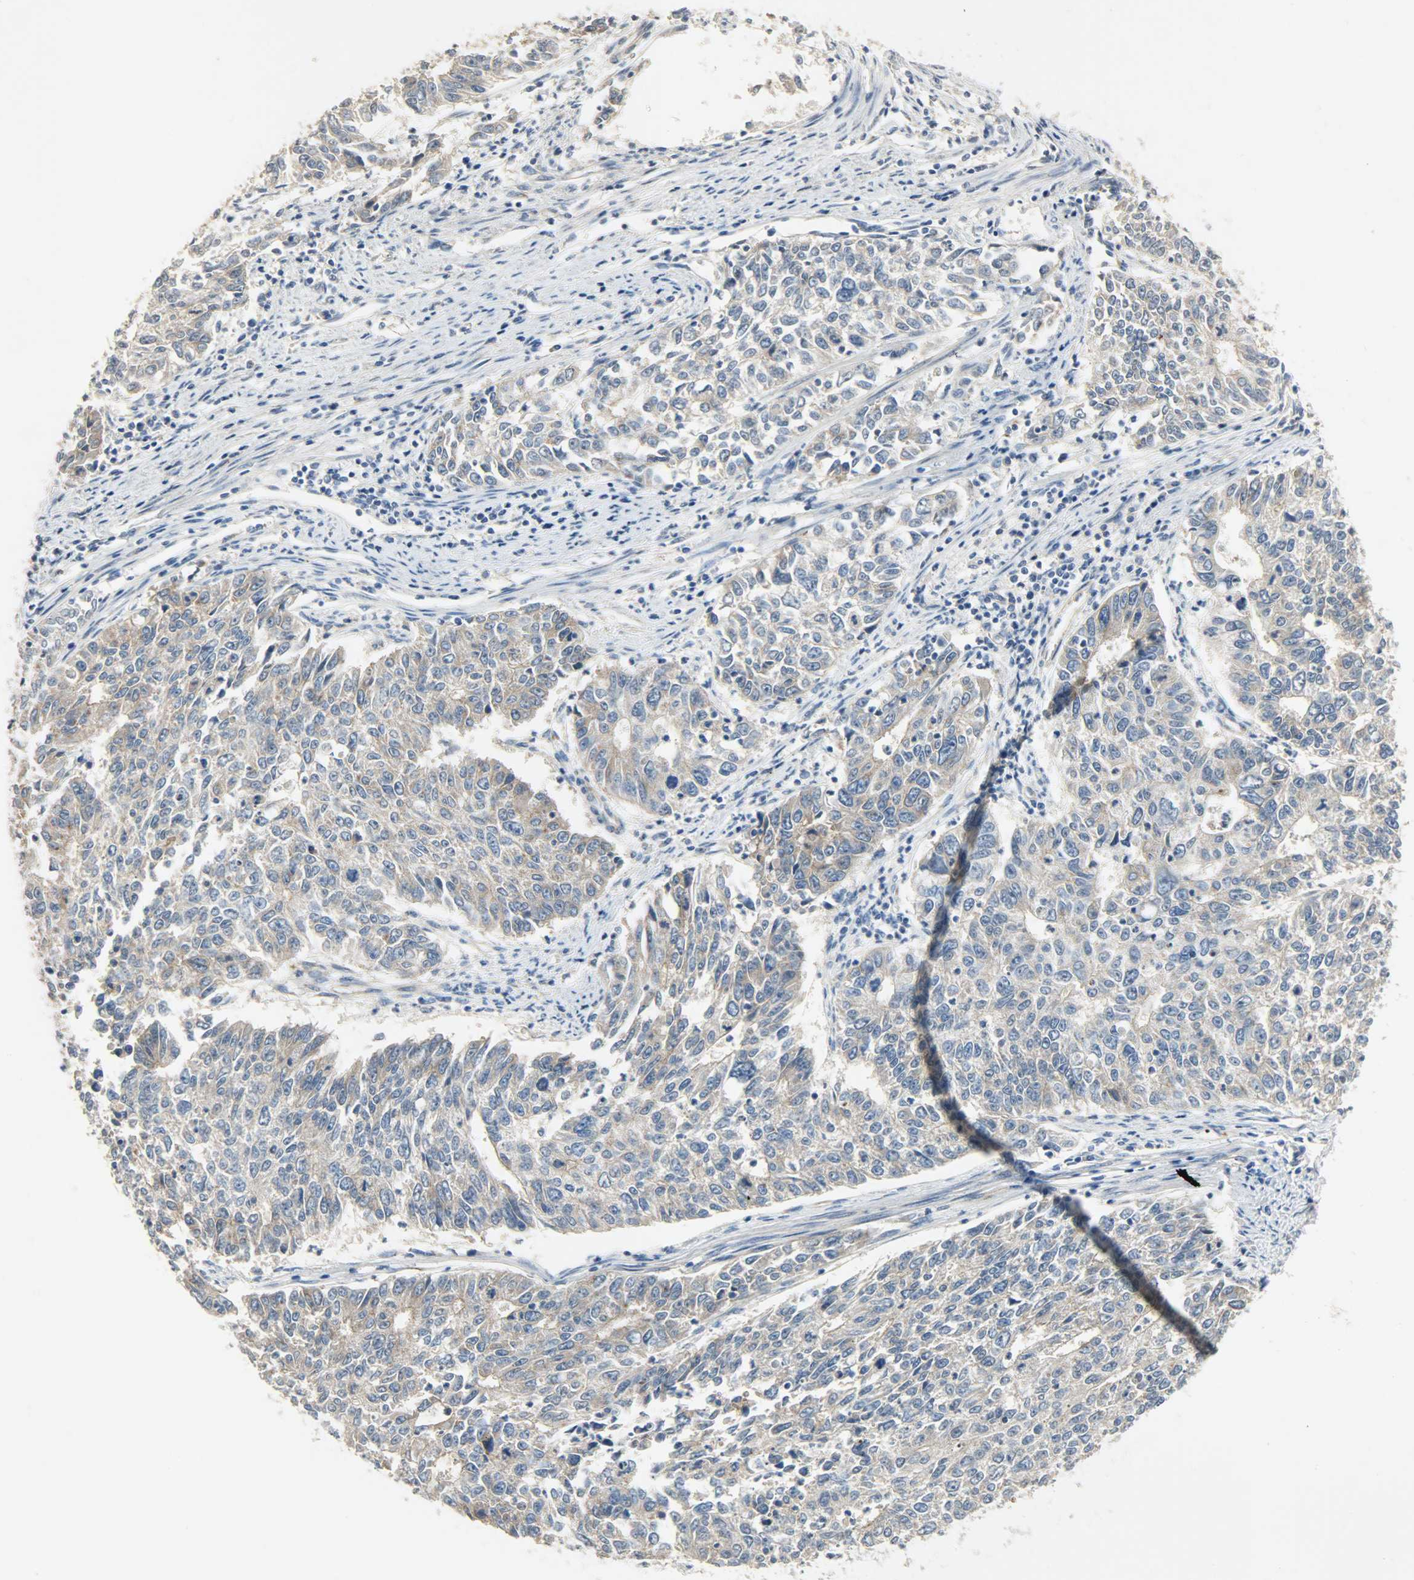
{"staining": {"intensity": "moderate", "quantity": ">75%", "location": "cytoplasmic/membranous"}, "tissue": "endometrial cancer", "cell_type": "Tumor cells", "image_type": "cancer", "snomed": [{"axis": "morphology", "description": "Adenocarcinoma, NOS"}, {"axis": "topography", "description": "Endometrium"}], "caption": "Immunohistochemical staining of endometrial cancer (adenocarcinoma) reveals medium levels of moderate cytoplasmic/membranous protein staining in approximately >75% of tumor cells.", "gene": "KIAA1217", "patient": {"sex": "female", "age": 42}}